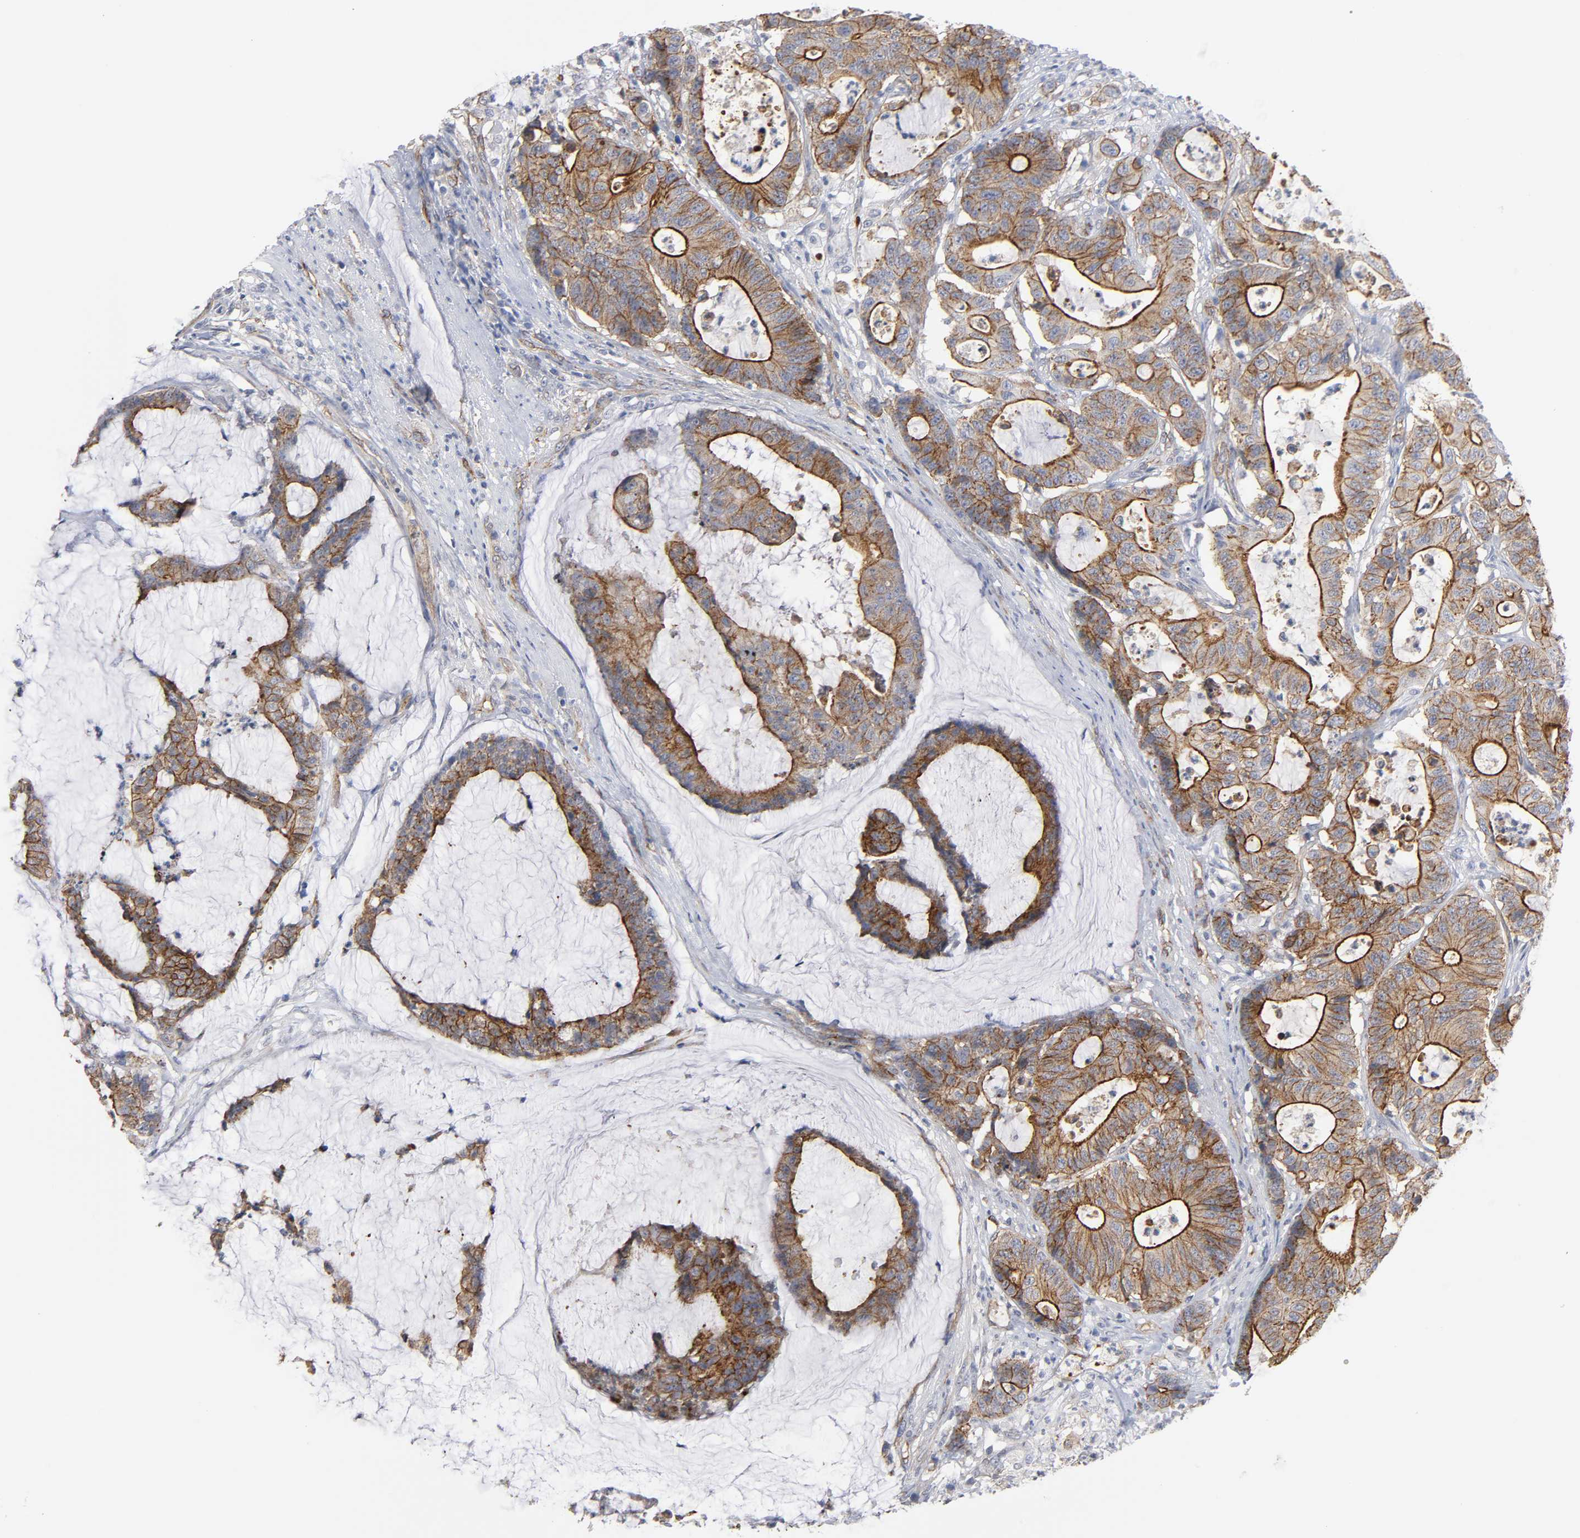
{"staining": {"intensity": "strong", "quantity": ">75%", "location": "cytoplasmic/membranous"}, "tissue": "colorectal cancer", "cell_type": "Tumor cells", "image_type": "cancer", "snomed": [{"axis": "morphology", "description": "Adenocarcinoma, NOS"}, {"axis": "topography", "description": "Colon"}], "caption": "Immunohistochemistry (IHC) (DAB) staining of adenocarcinoma (colorectal) shows strong cytoplasmic/membranous protein staining in approximately >75% of tumor cells. Immunohistochemistry (IHC) stains the protein of interest in brown and the nuclei are stained blue.", "gene": "SPTAN1", "patient": {"sex": "female", "age": 84}}